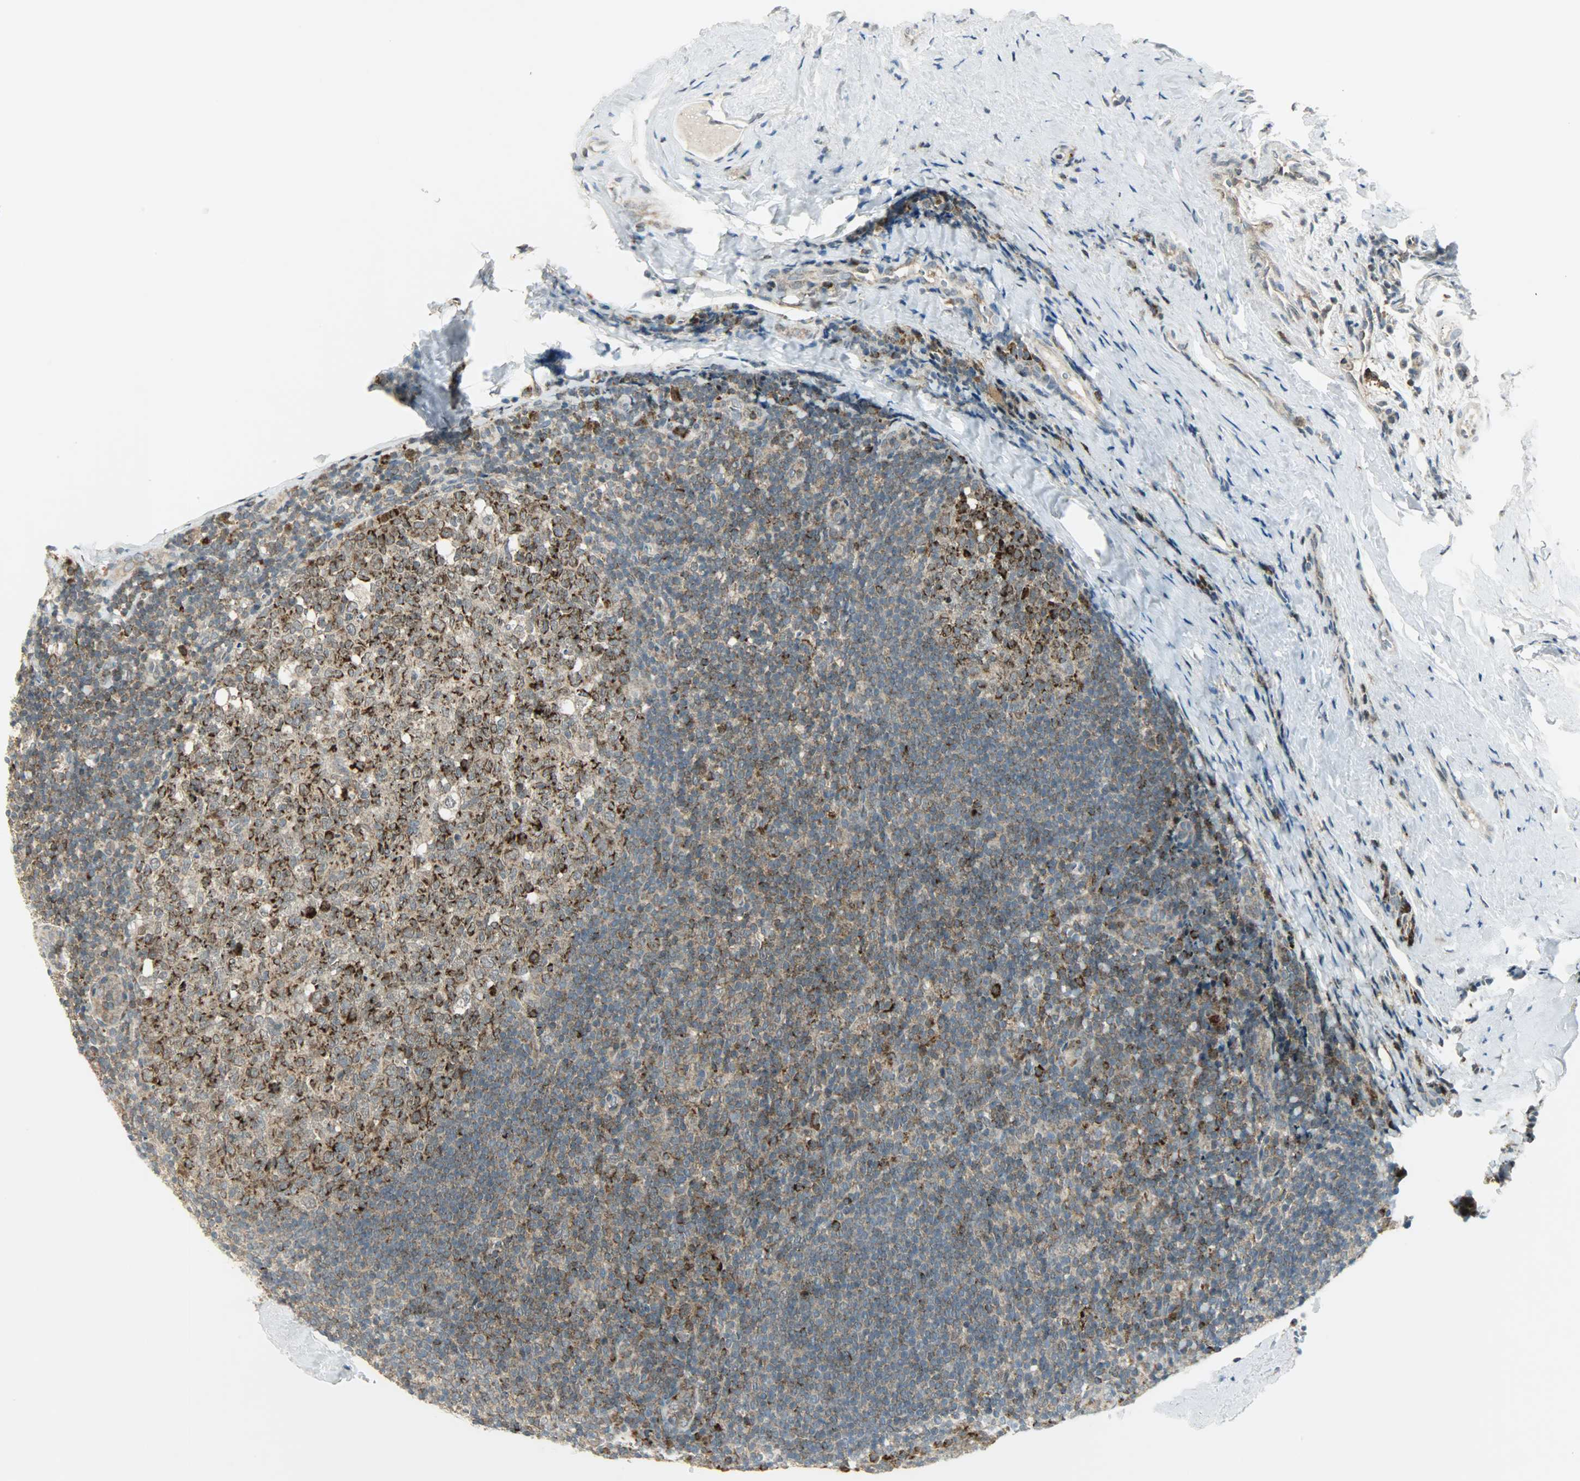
{"staining": {"intensity": "strong", "quantity": ">75%", "location": "cytoplasmic/membranous"}, "tissue": "tonsil", "cell_type": "Germinal center cells", "image_type": "normal", "snomed": [{"axis": "morphology", "description": "Normal tissue, NOS"}, {"axis": "topography", "description": "Tonsil"}], "caption": "A brown stain shows strong cytoplasmic/membranous staining of a protein in germinal center cells of benign human tonsil. The protein of interest is stained brown, and the nuclei are stained in blue (DAB IHC with brightfield microscopy, high magnification).", "gene": "IL15", "patient": {"sex": "male", "age": 31}}